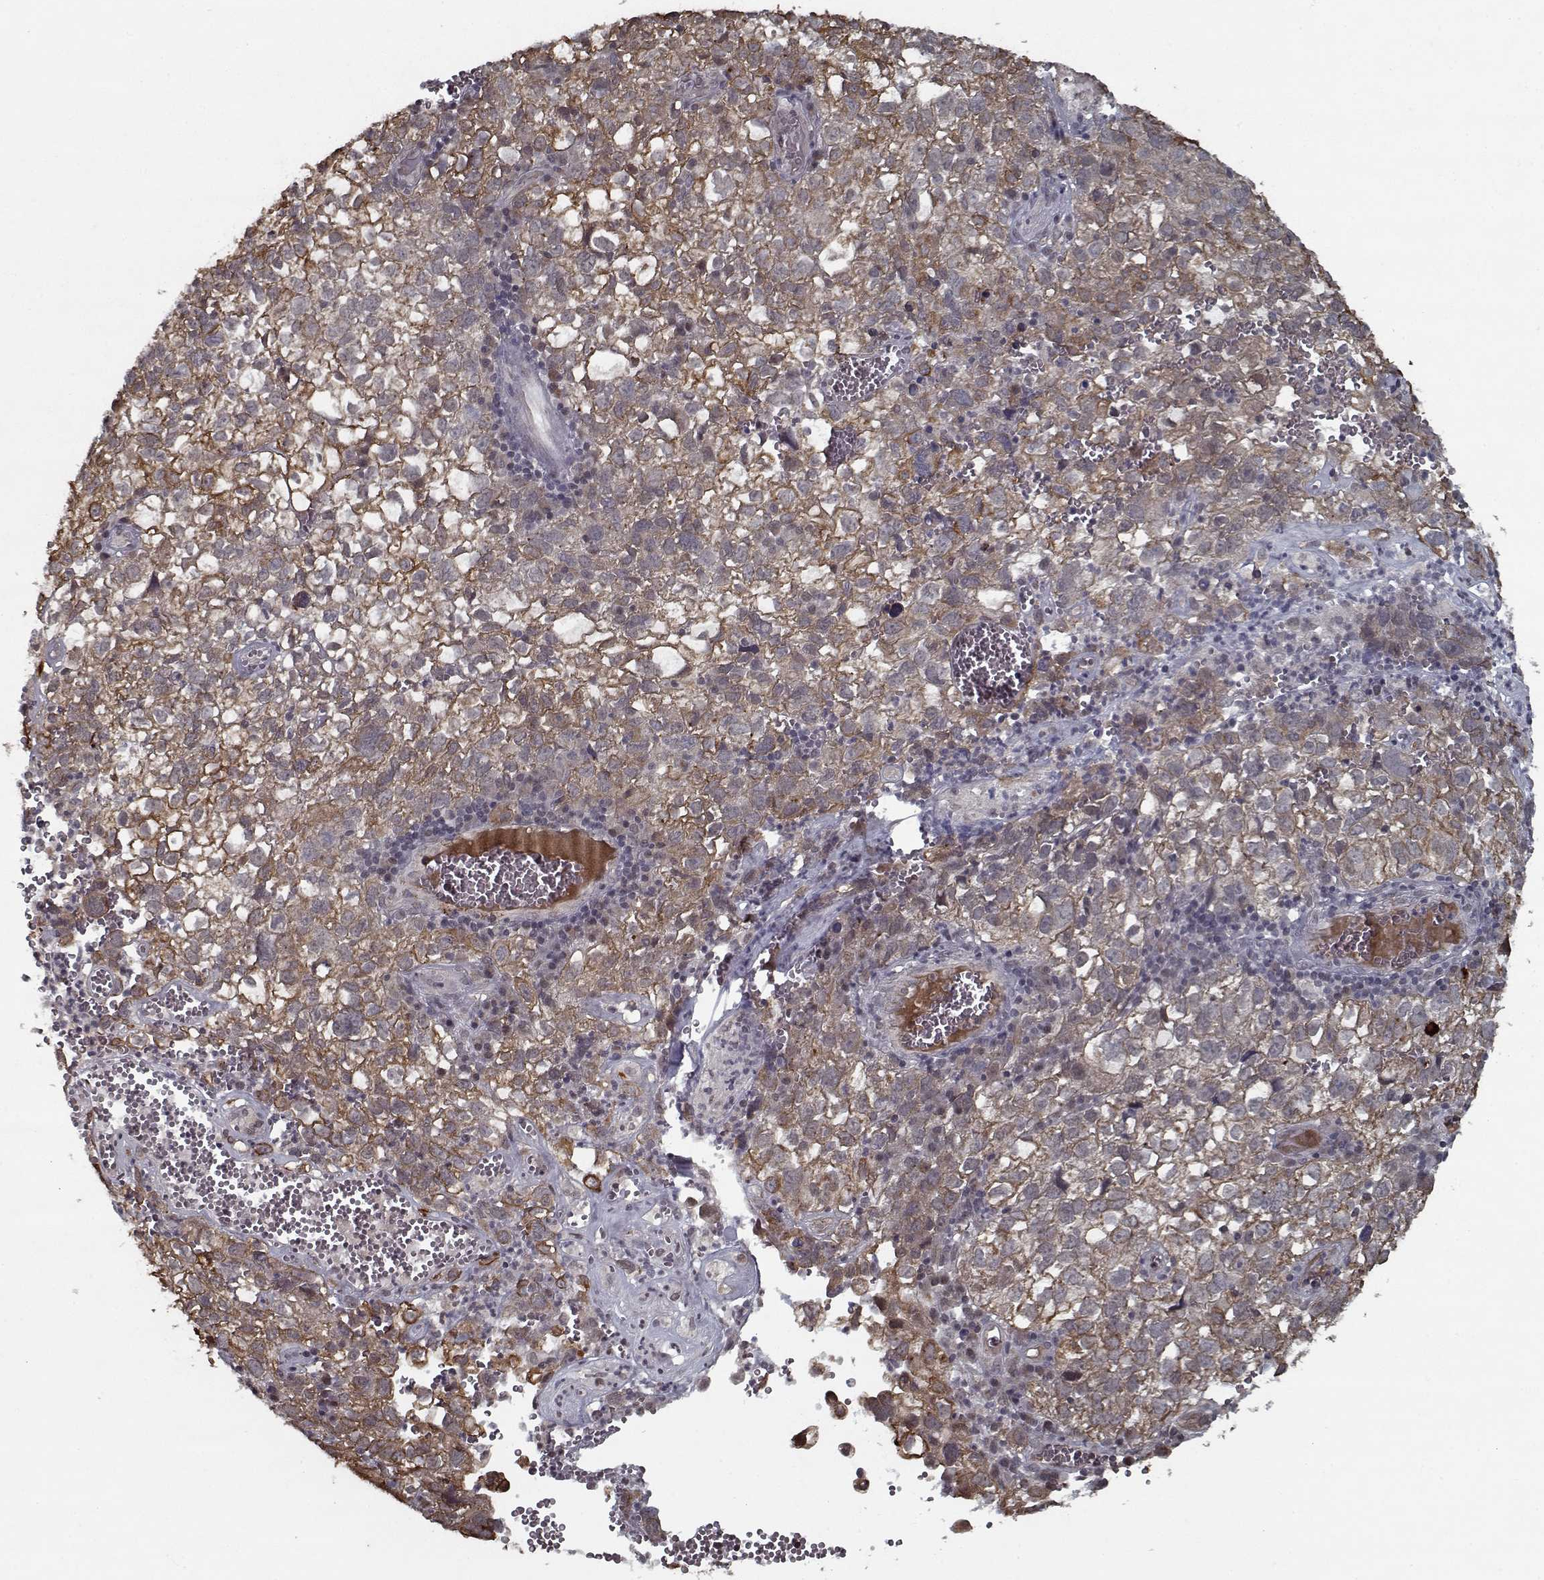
{"staining": {"intensity": "moderate", "quantity": ">75%", "location": "cytoplasmic/membranous"}, "tissue": "cervical cancer", "cell_type": "Tumor cells", "image_type": "cancer", "snomed": [{"axis": "morphology", "description": "Squamous cell carcinoma, NOS"}, {"axis": "topography", "description": "Cervix"}], "caption": "The micrograph displays staining of squamous cell carcinoma (cervical), revealing moderate cytoplasmic/membranous protein staining (brown color) within tumor cells.", "gene": "NLK", "patient": {"sex": "female", "age": 55}}